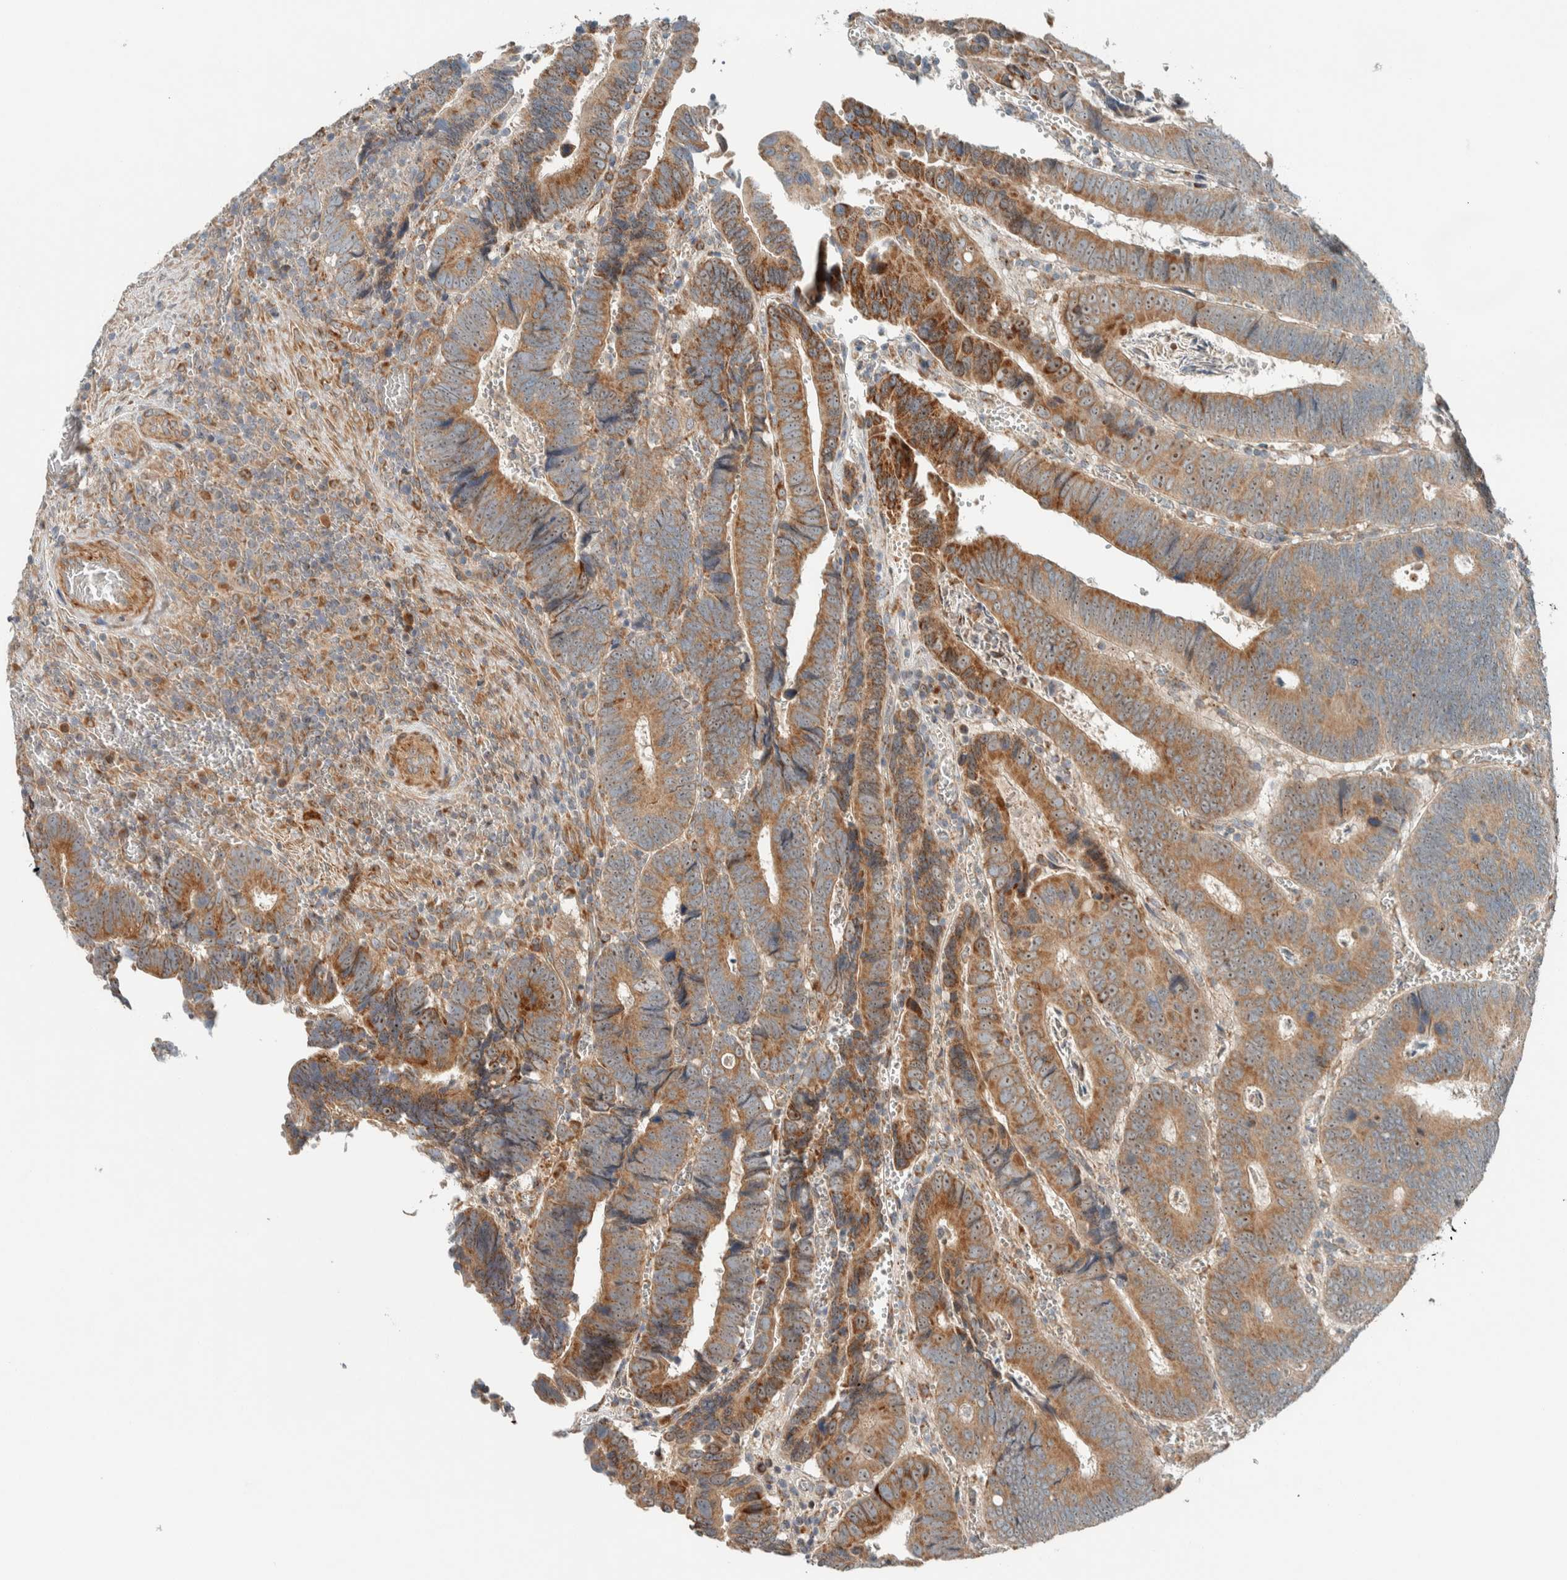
{"staining": {"intensity": "moderate", "quantity": ">75%", "location": "cytoplasmic/membranous,nuclear"}, "tissue": "colorectal cancer", "cell_type": "Tumor cells", "image_type": "cancer", "snomed": [{"axis": "morphology", "description": "Inflammation, NOS"}, {"axis": "morphology", "description": "Adenocarcinoma, NOS"}, {"axis": "topography", "description": "Colon"}], "caption": "DAB immunohistochemical staining of colorectal cancer reveals moderate cytoplasmic/membranous and nuclear protein positivity in approximately >75% of tumor cells.", "gene": "SLFN12L", "patient": {"sex": "male", "age": 72}}